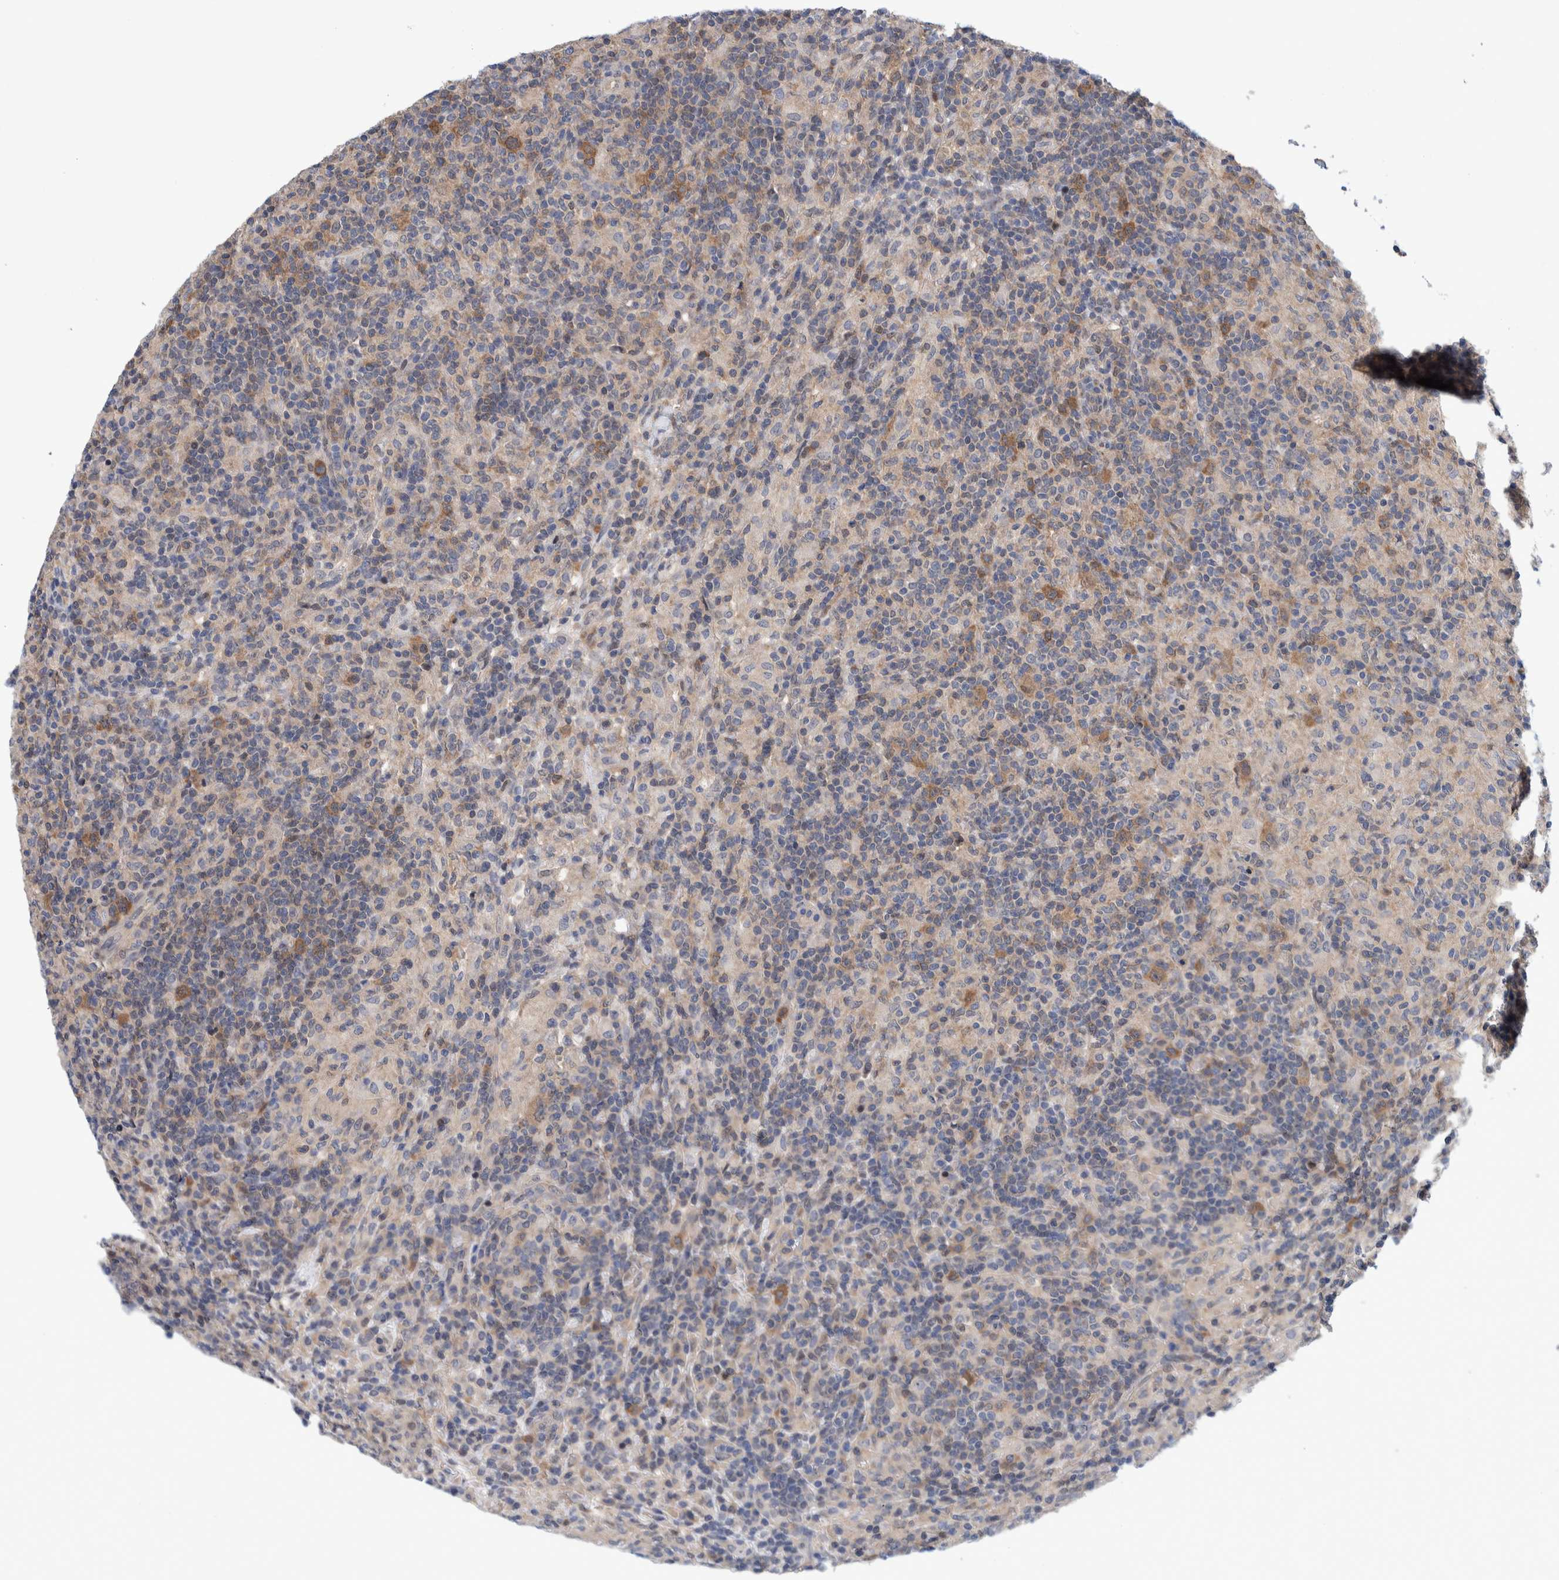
{"staining": {"intensity": "moderate", "quantity": "25%-75%", "location": "cytoplasmic/membranous"}, "tissue": "lymphoma", "cell_type": "Tumor cells", "image_type": "cancer", "snomed": [{"axis": "morphology", "description": "Hodgkin's disease, NOS"}, {"axis": "topography", "description": "Lymph node"}], "caption": "Brown immunohistochemical staining in Hodgkin's disease reveals moderate cytoplasmic/membranous staining in about 25%-75% of tumor cells.", "gene": "PFAS", "patient": {"sex": "male", "age": 70}}